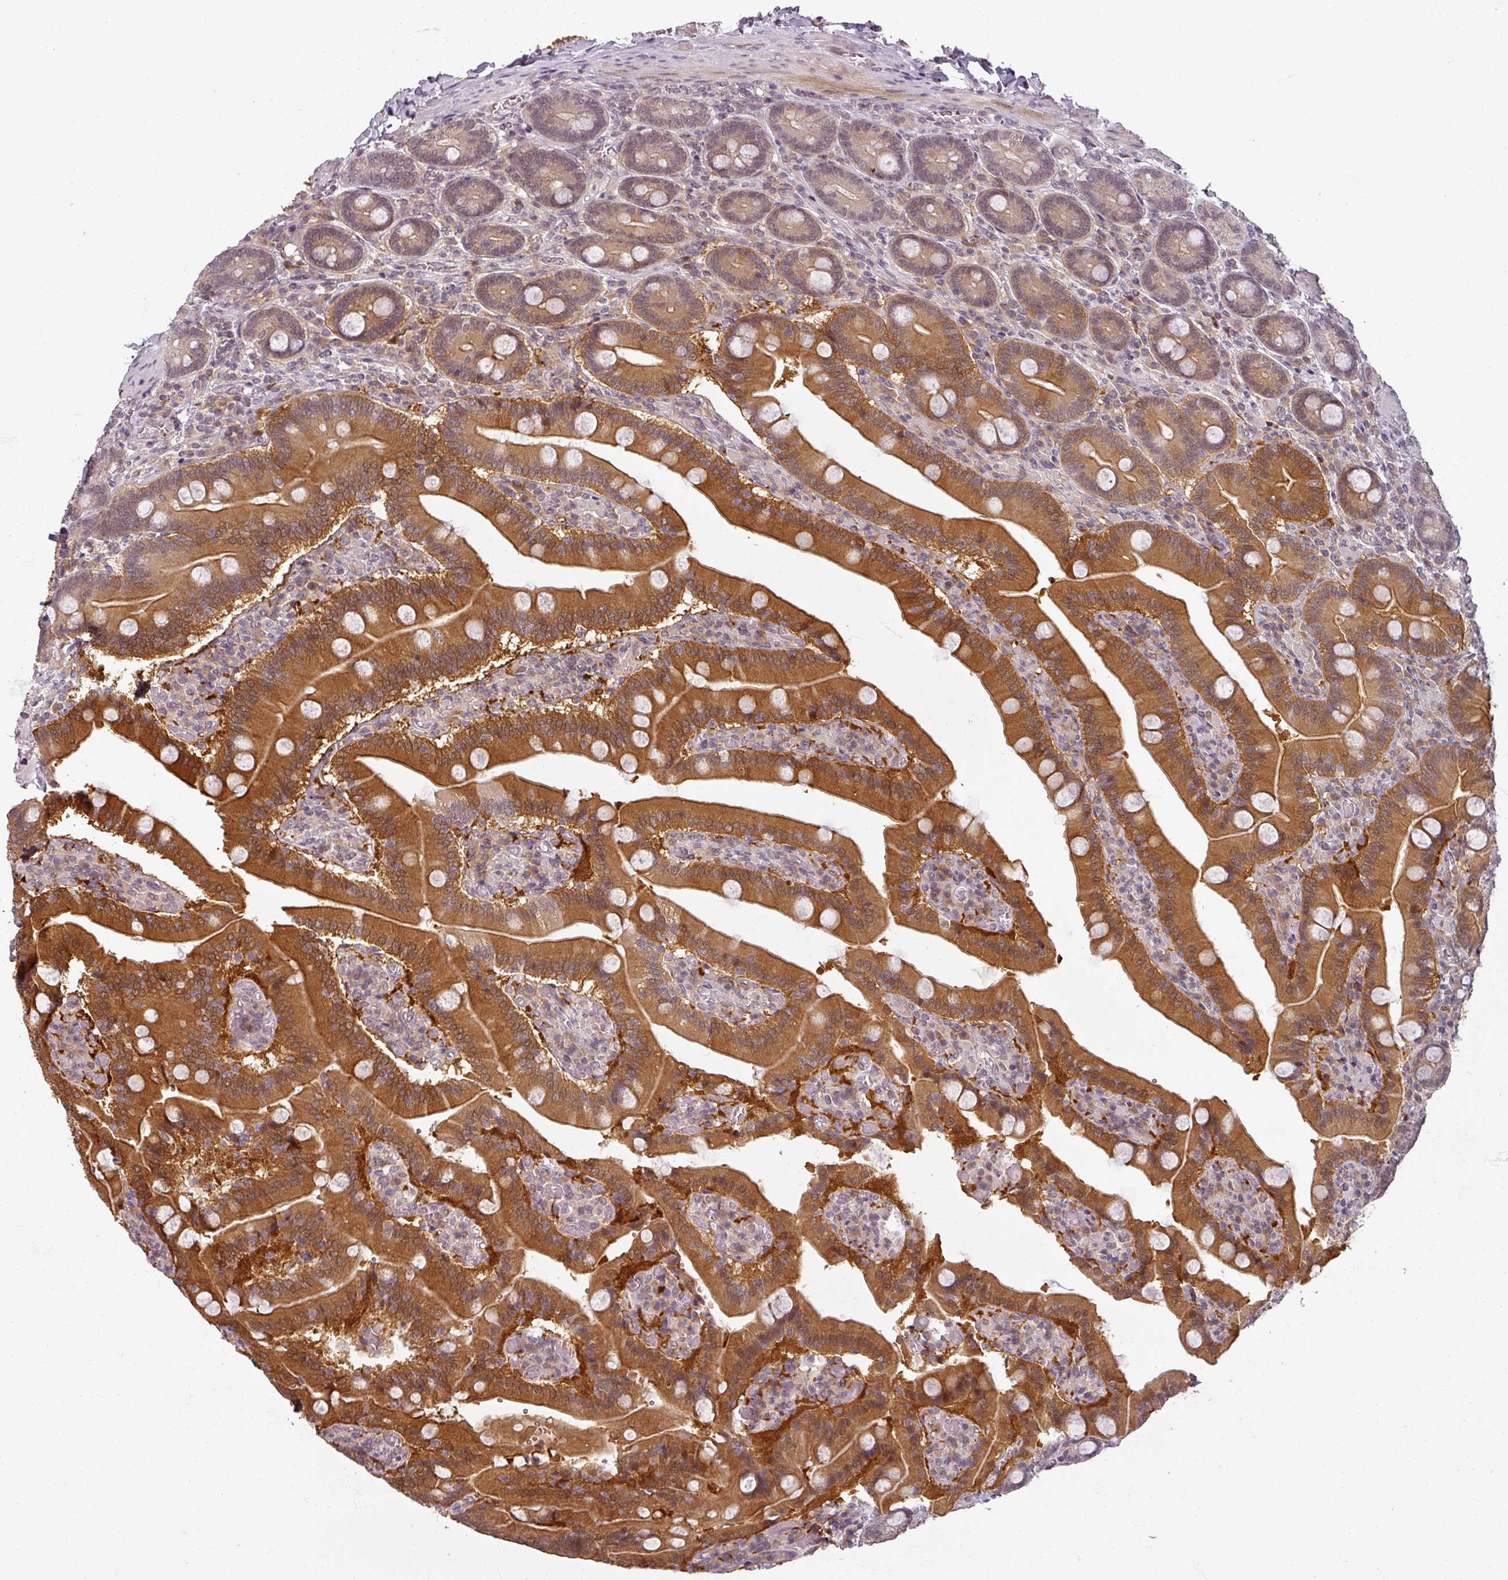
{"staining": {"intensity": "strong", "quantity": ">75%", "location": "cytoplasmic/membranous,nuclear"}, "tissue": "duodenum", "cell_type": "Glandular cells", "image_type": "normal", "snomed": [{"axis": "morphology", "description": "Normal tissue, NOS"}, {"axis": "topography", "description": "Duodenum"}], "caption": "Glandular cells reveal high levels of strong cytoplasmic/membranous,nuclear staining in approximately >75% of cells in unremarkable duodenum. The protein of interest is shown in brown color, while the nuclei are stained blue.", "gene": "POLR2G", "patient": {"sex": "female", "age": 62}}